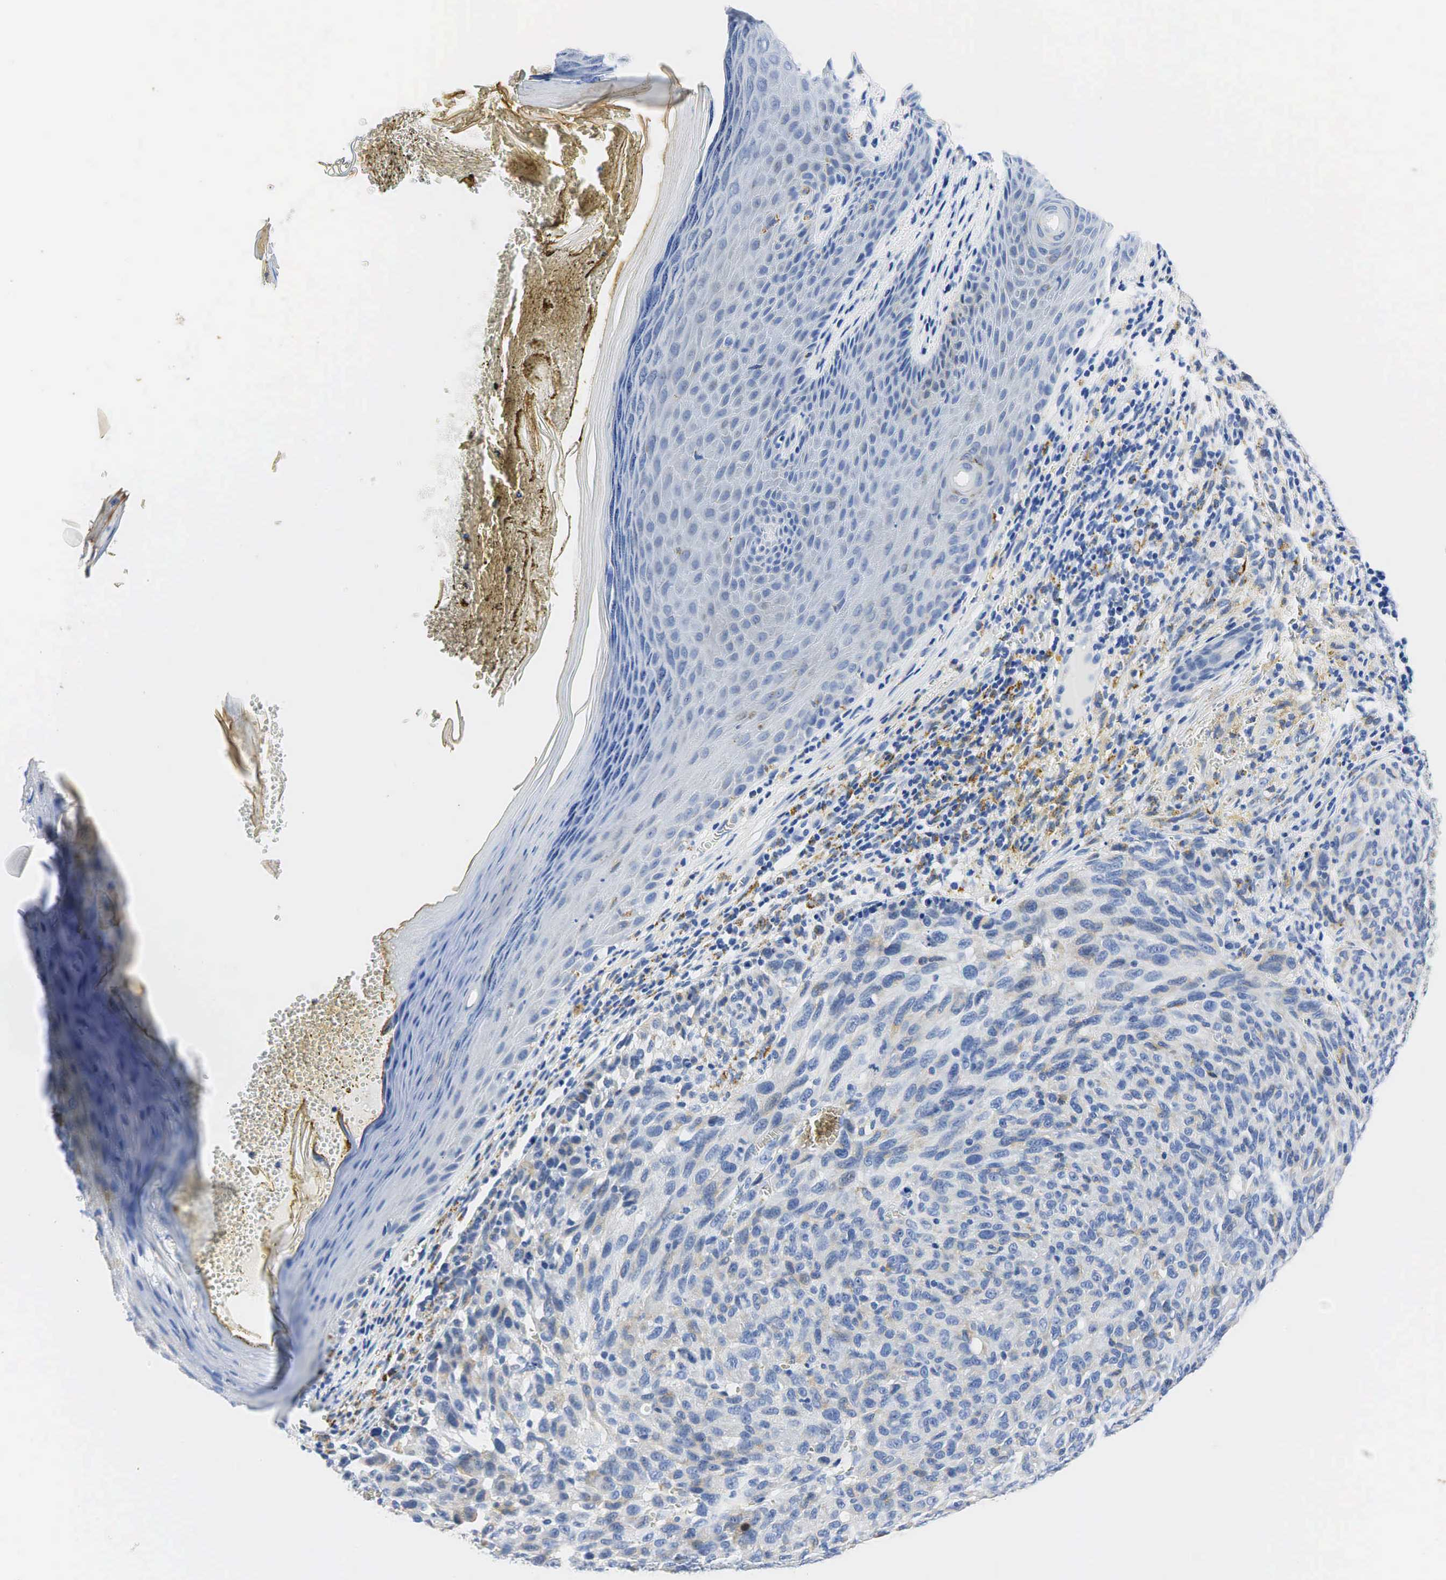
{"staining": {"intensity": "negative", "quantity": "none", "location": "none"}, "tissue": "melanoma", "cell_type": "Tumor cells", "image_type": "cancer", "snomed": [{"axis": "morphology", "description": "Malignant melanoma, NOS"}, {"axis": "topography", "description": "Skin"}], "caption": "Immunohistochemistry of human malignant melanoma demonstrates no positivity in tumor cells.", "gene": "SYP", "patient": {"sex": "male", "age": 76}}